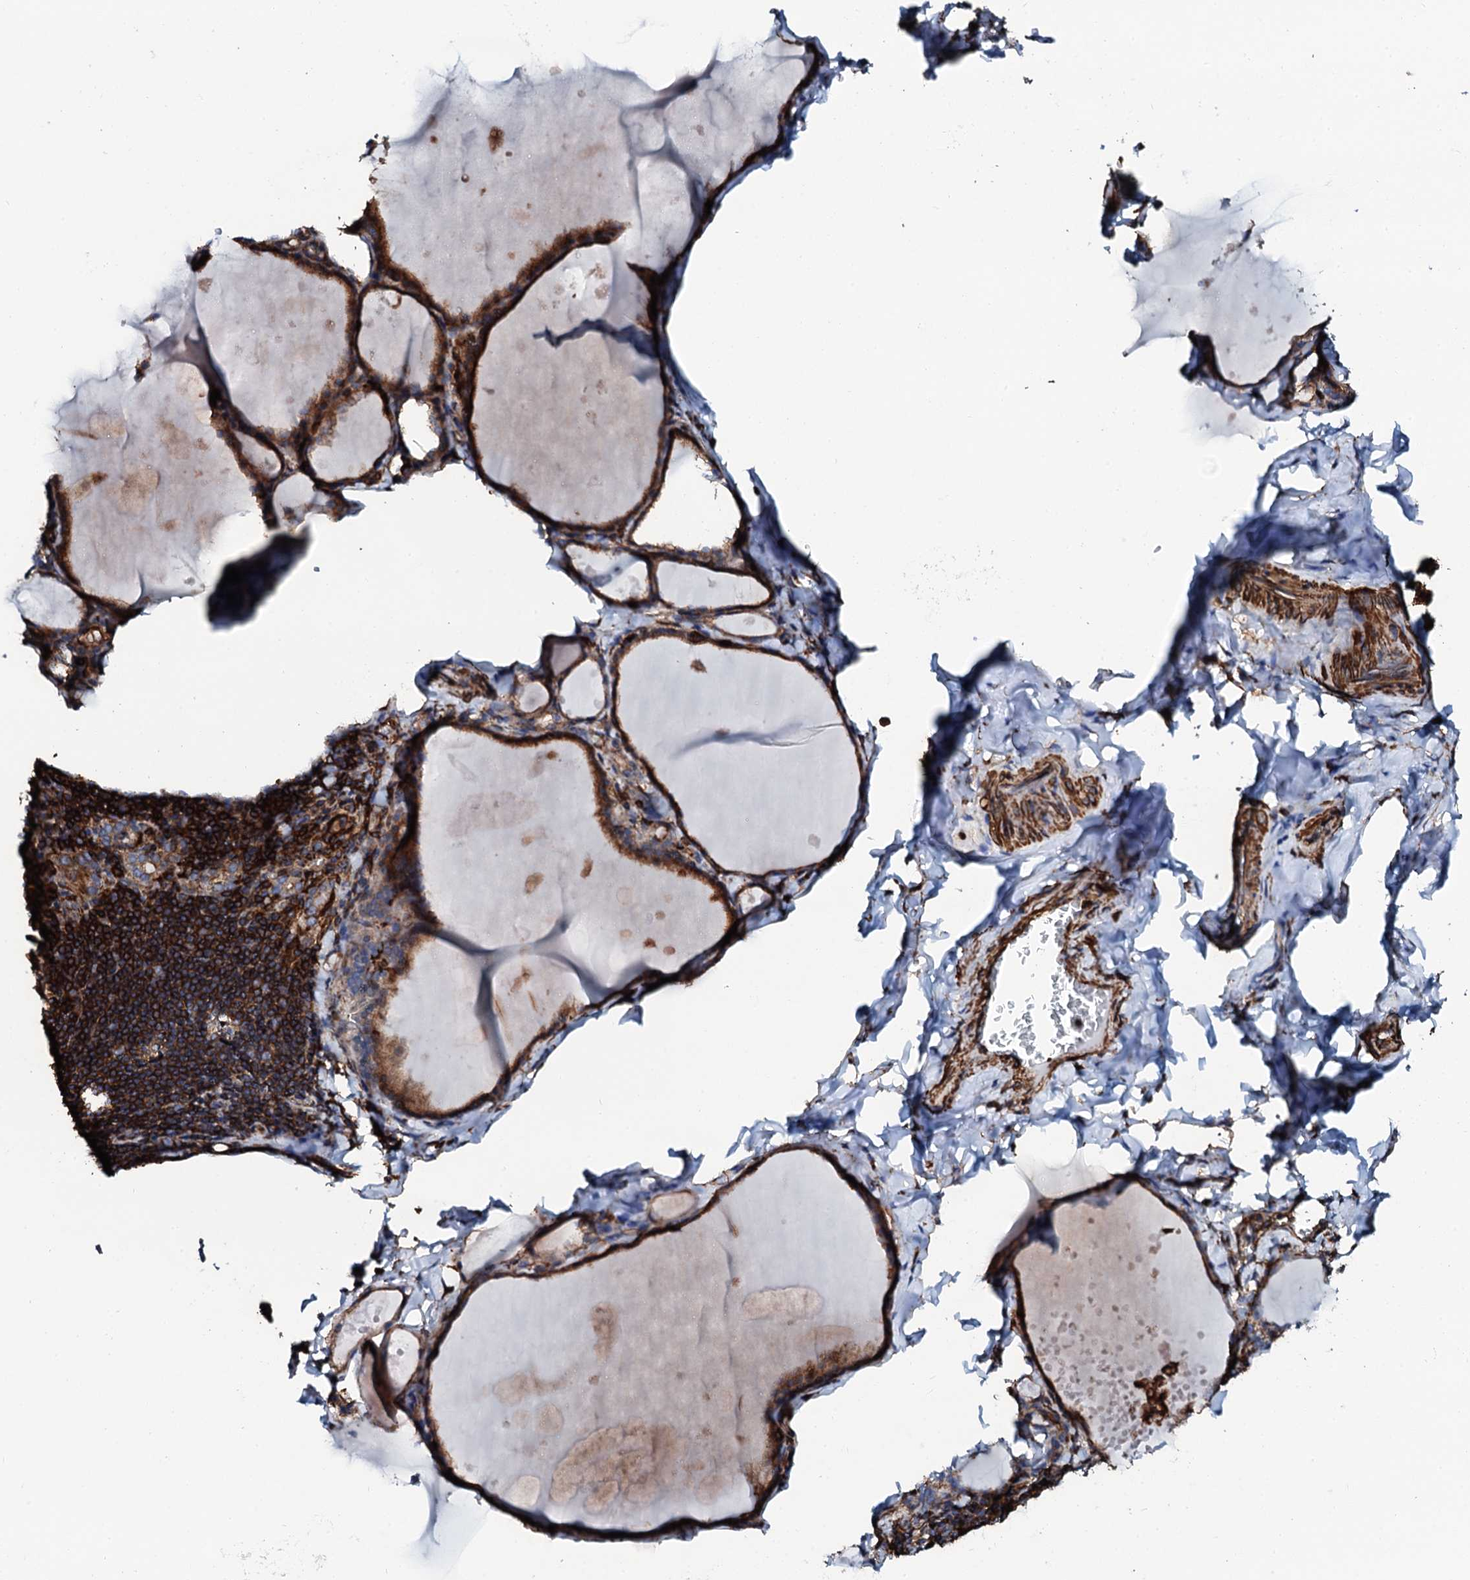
{"staining": {"intensity": "strong", "quantity": ">75%", "location": "cytoplasmic/membranous"}, "tissue": "thyroid gland", "cell_type": "Glandular cells", "image_type": "normal", "snomed": [{"axis": "morphology", "description": "Normal tissue, NOS"}, {"axis": "topography", "description": "Thyroid gland"}], "caption": "IHC (DAB) staining of unremarkable thyroid gland displays strong cytoplasmic/membranous protein staining in approximately >75% of glandular cells.", "gene": "INTS10", "patient": {"sex": "male", "age": 56}}